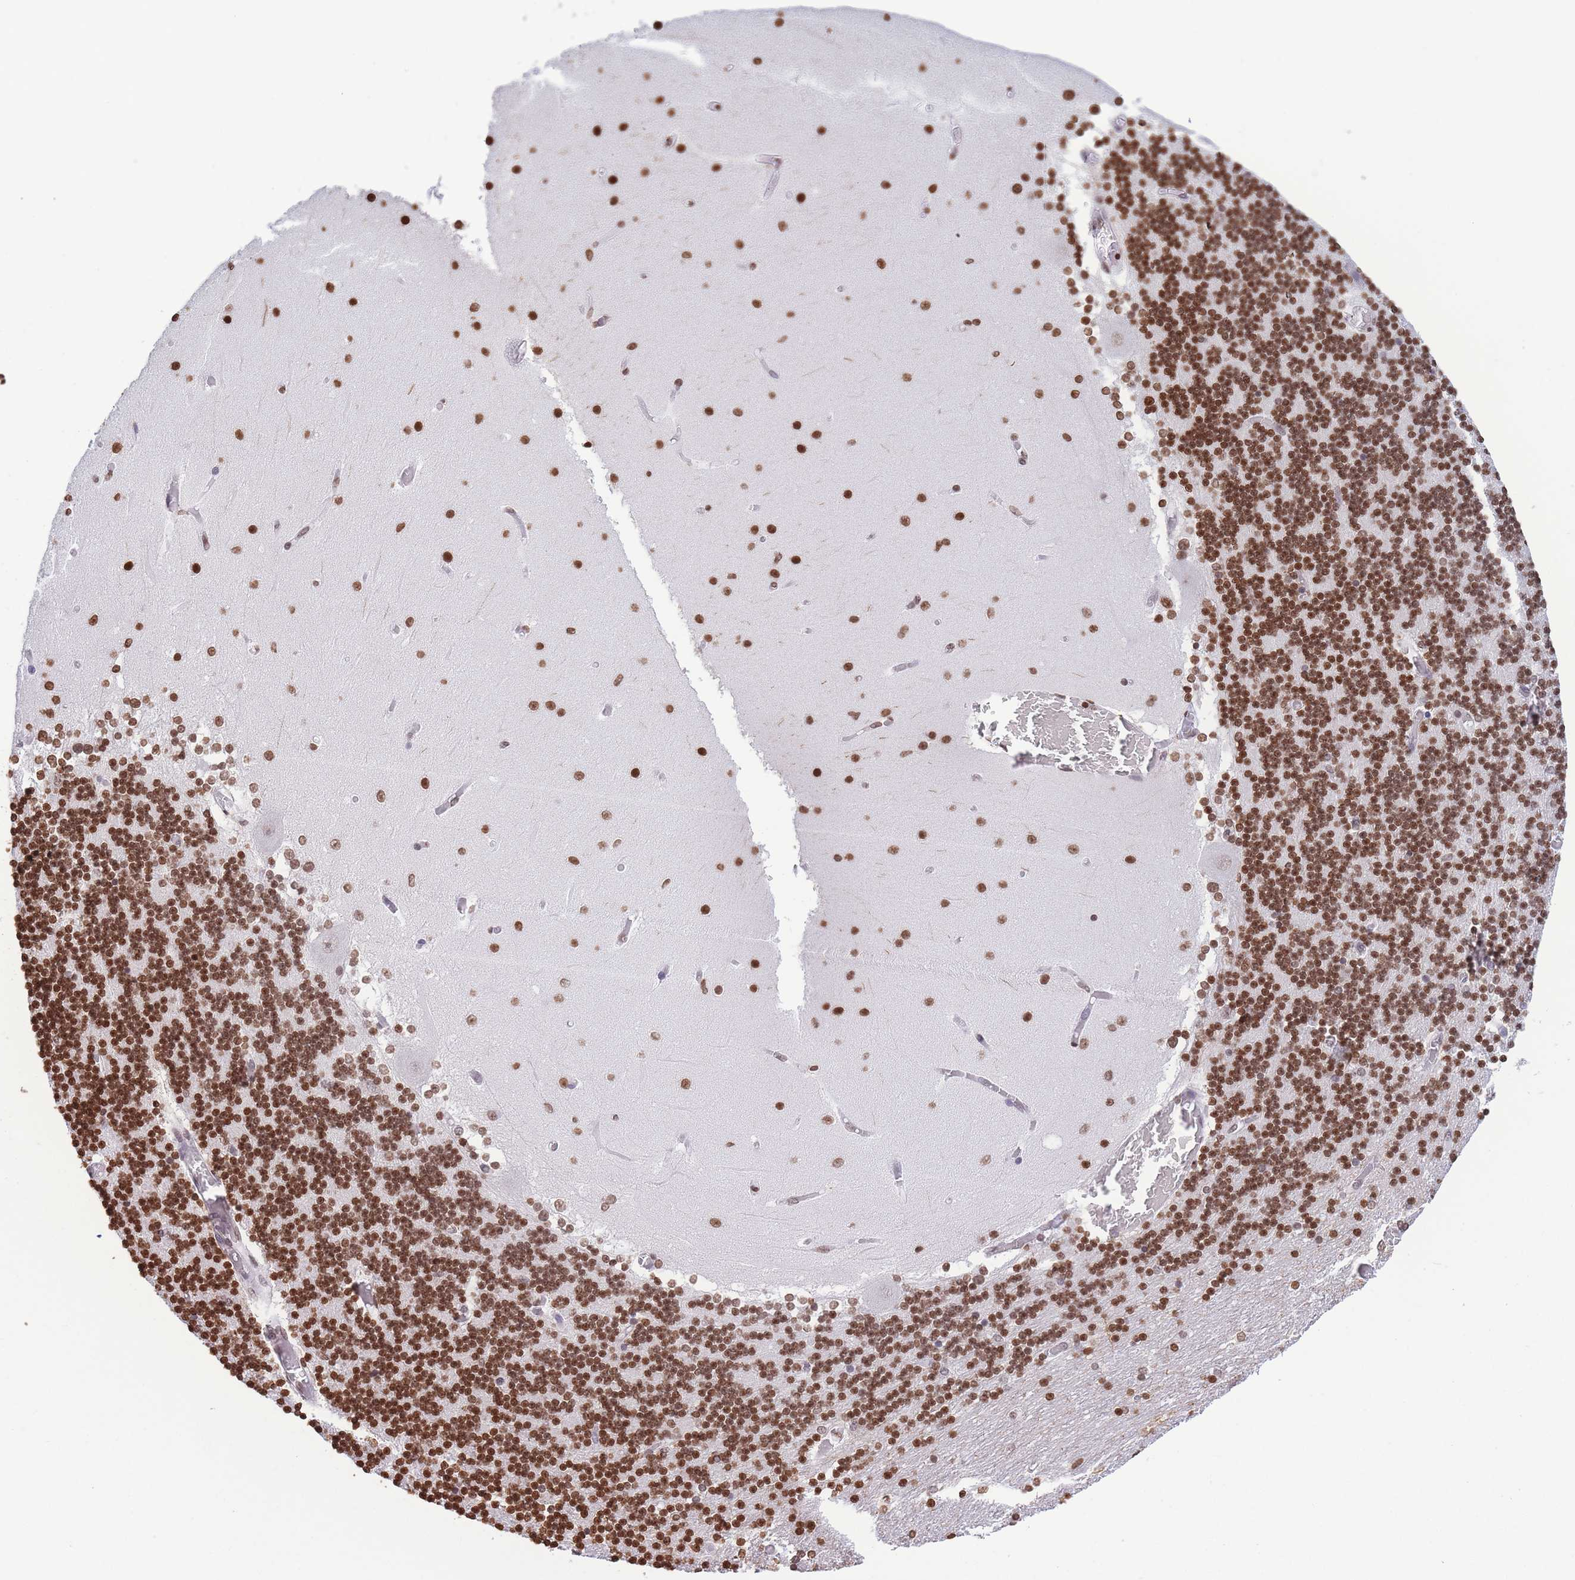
{"staining": {"intensity": "strong", "quantity": ">75%", "location": "nuclear"}, "tissue": "cerebellum", "cell_type": "Cells in granular layer", "image_type": "normal", "snomed": [{"axis": "morphology", "description": "Normal tissue, NOS"}, {"axis": "topography", "description": "Cerebellum"}], "caption": "Immunohistochemical staining of unremarkable human cerebellum shows high levels of strong nuclear positivity in approximately >75% of cells in granular layer.", "gene": "H2BC10", "patient": {"sex": "female", "age": 28}}